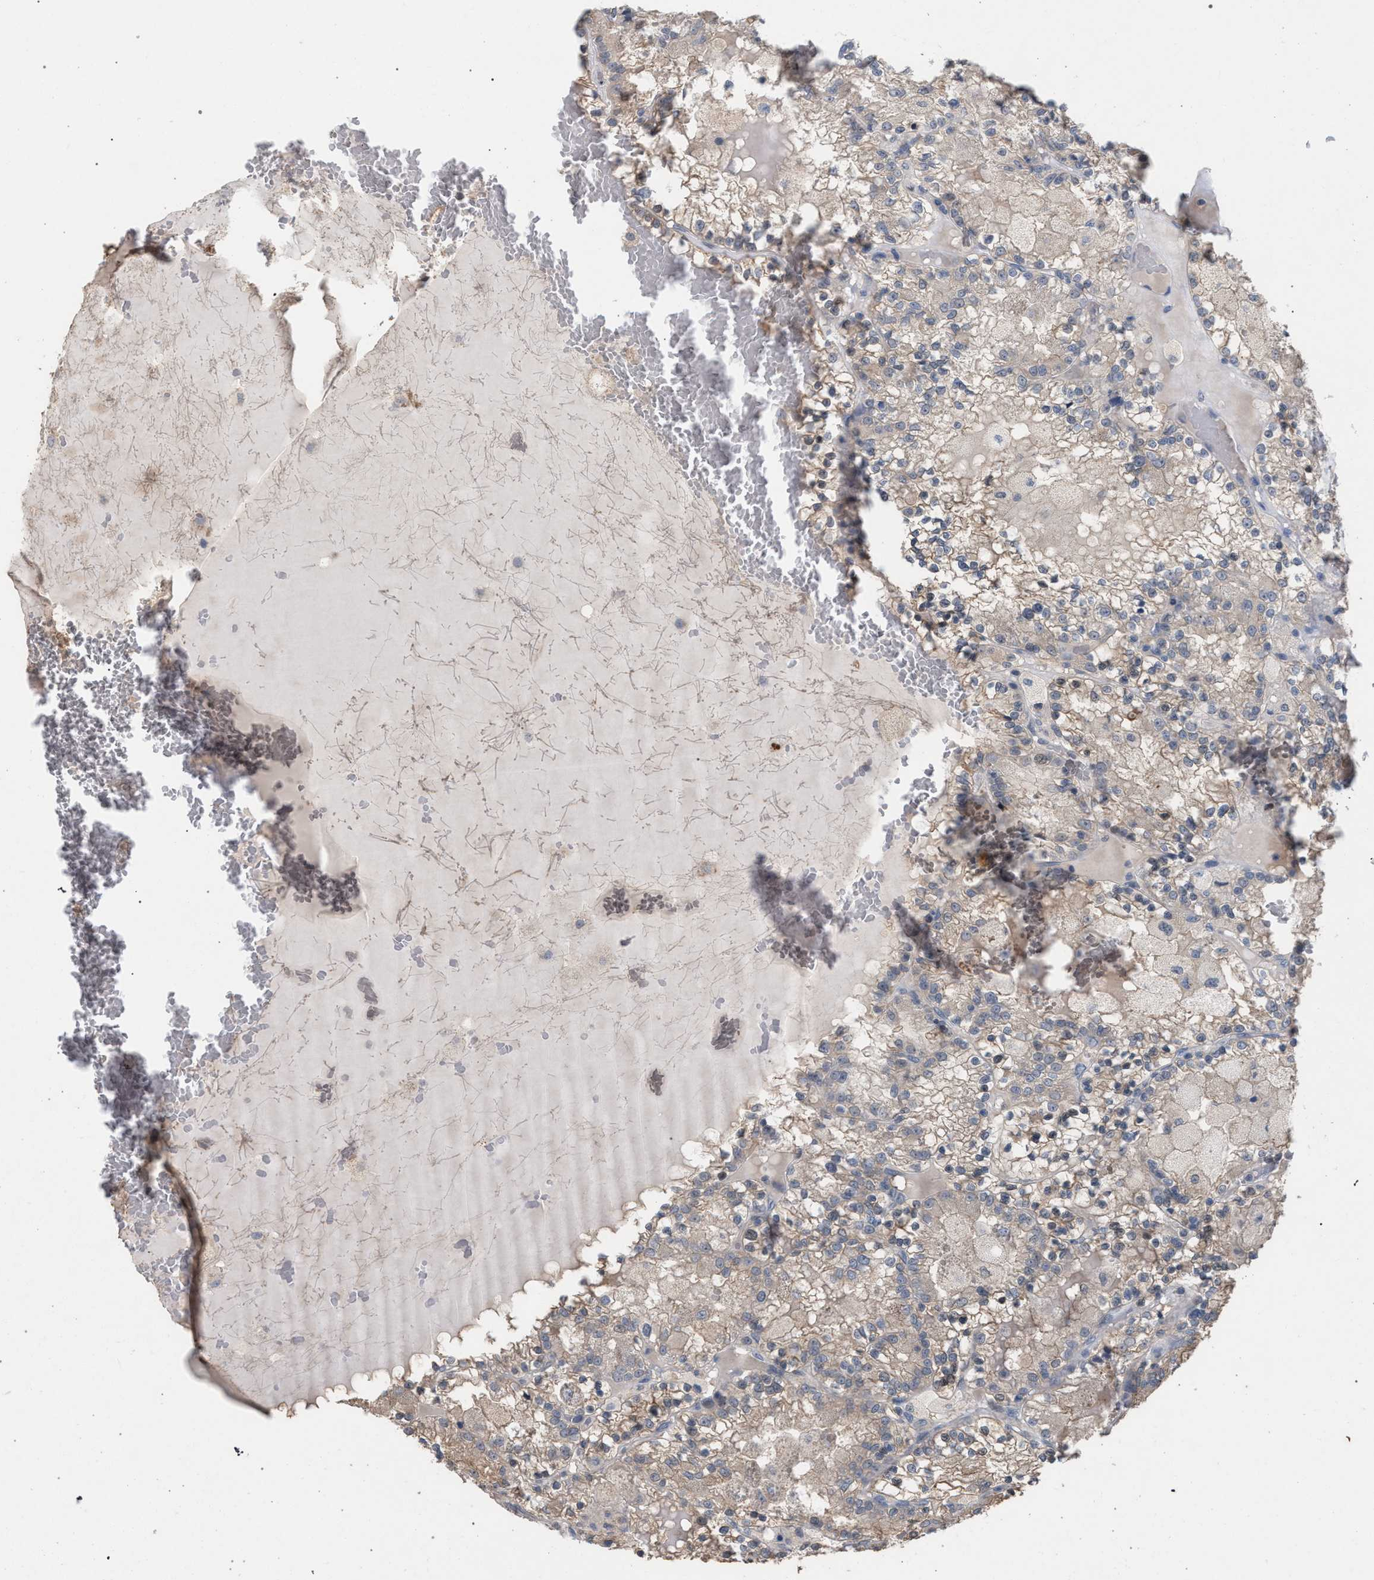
{"staining": {"intensity": "moderate", "quantity": ">75%", "location": "cytoplasmic/membranous"}, "tissue": "renal cancer", "cell_type": "Tumor cells", "image_type": "cancer", "snomed": [{"axis": "morphology", "description": "Adenocarcinoma, NOS"}, {"axis": "topography", "description": "Kidney"}], "caption": "Moderate cytoplasmic/membranous protein positivity is identified in approximately >75% of tumor cells in renal cancer (adenocarcinoma).", "gene": "TECPR1", "patient": {"sex": "female", "age": 56}}